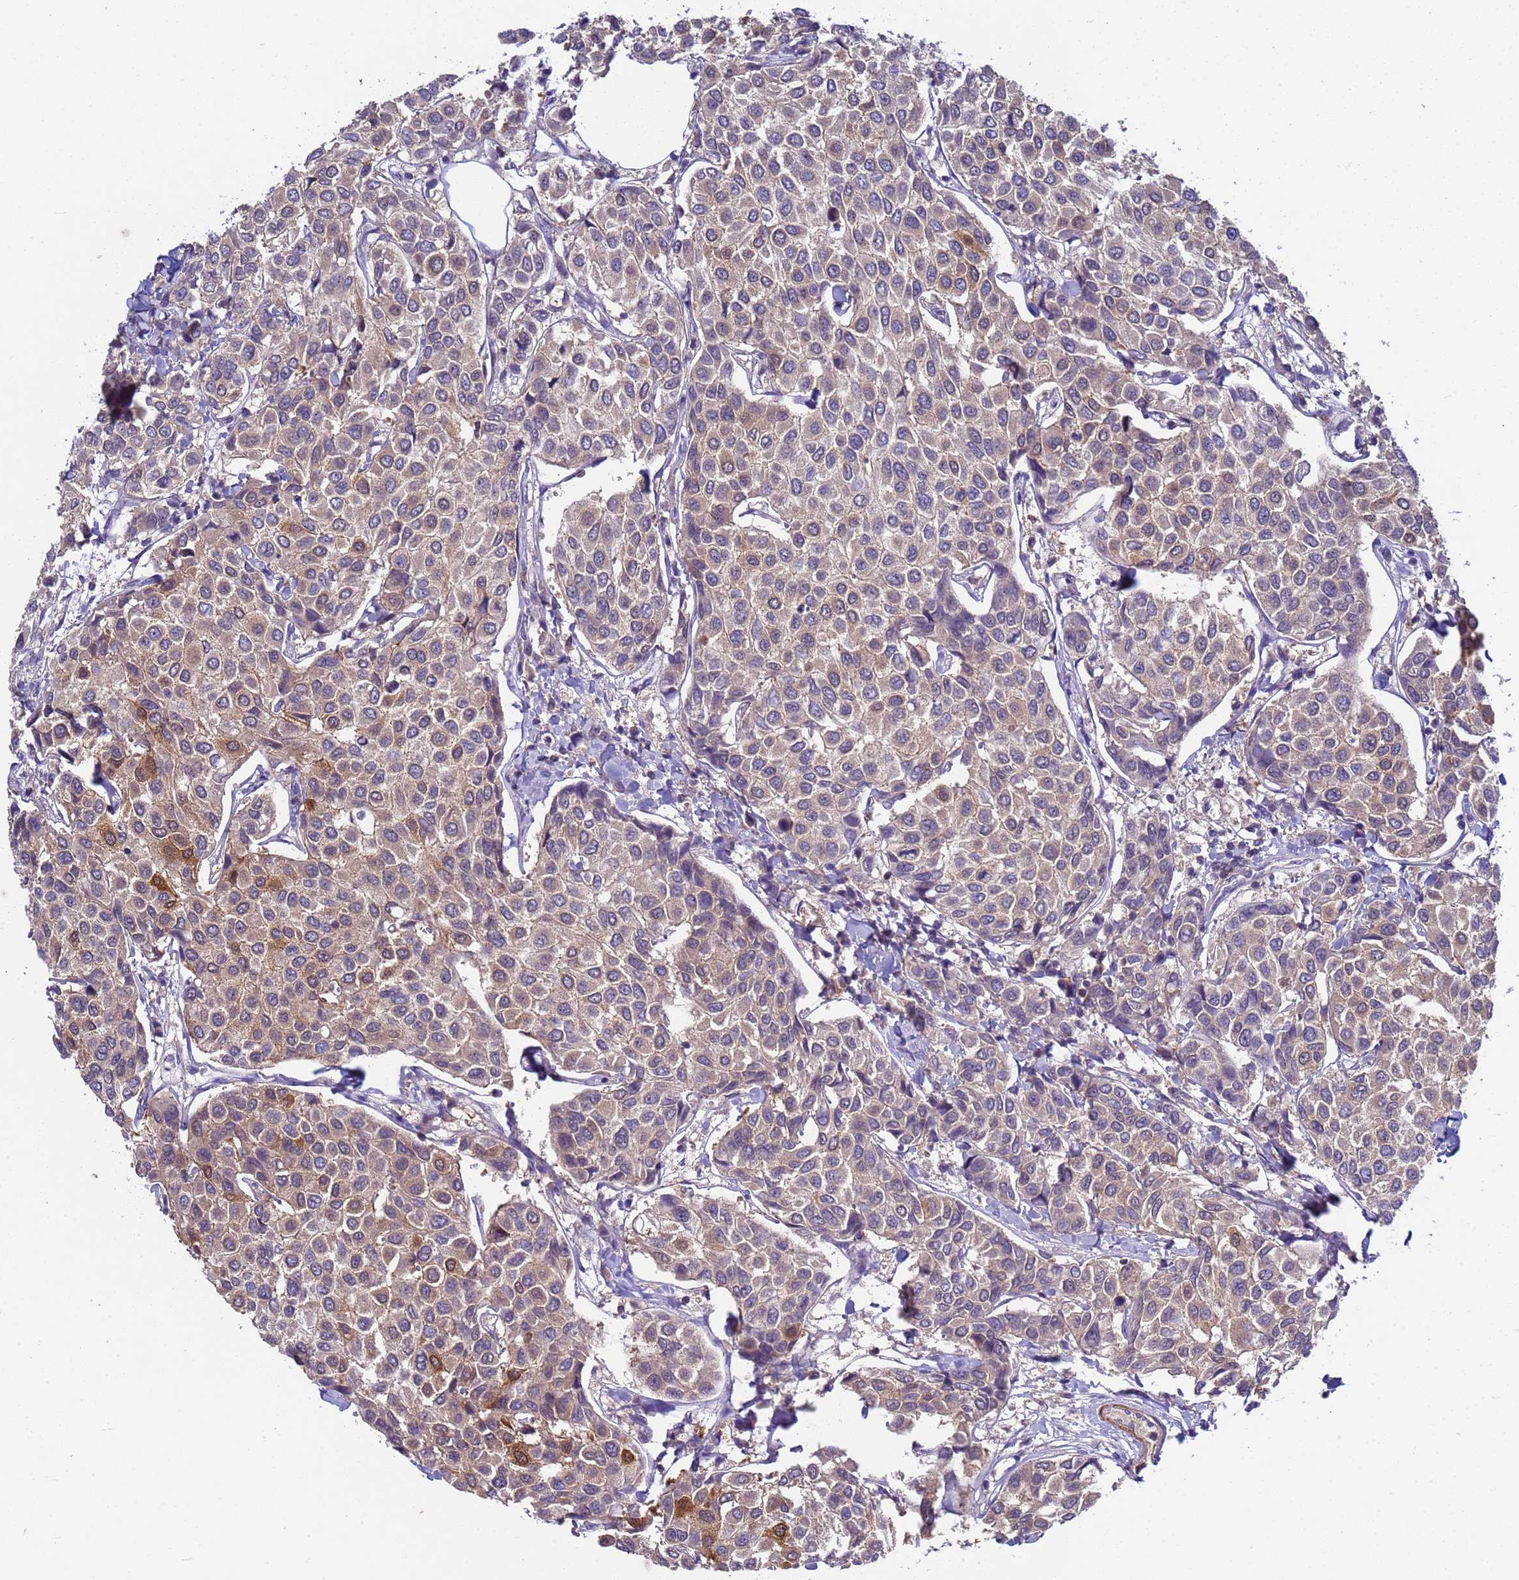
{"staining": {"intensity": "moderate", "quantity": "<25%", "location": "cytoplasmic/membranous"}, "tissue": "breast cancer", "cell_type": "Tumor cells", "image_type": "cancer", "snomed": [{"axis": "morphology", "description": "Duct carcinoma"}, {"axis": "topography", "description": "Breast"}], "caption": "IHC photomicrograph of neoplastic tissue: breast cancer (infiltrating ductal carcinoma) stained using immunohistochemistry exhibits low levels of moderate protein expression localized specifically in the cytoplasmic/membranous of tumor cells, appearing as a cytoplasmic/membranous brown color.", "gene": "KLHL13", "patient": {"sex": "female", "age": 55}}